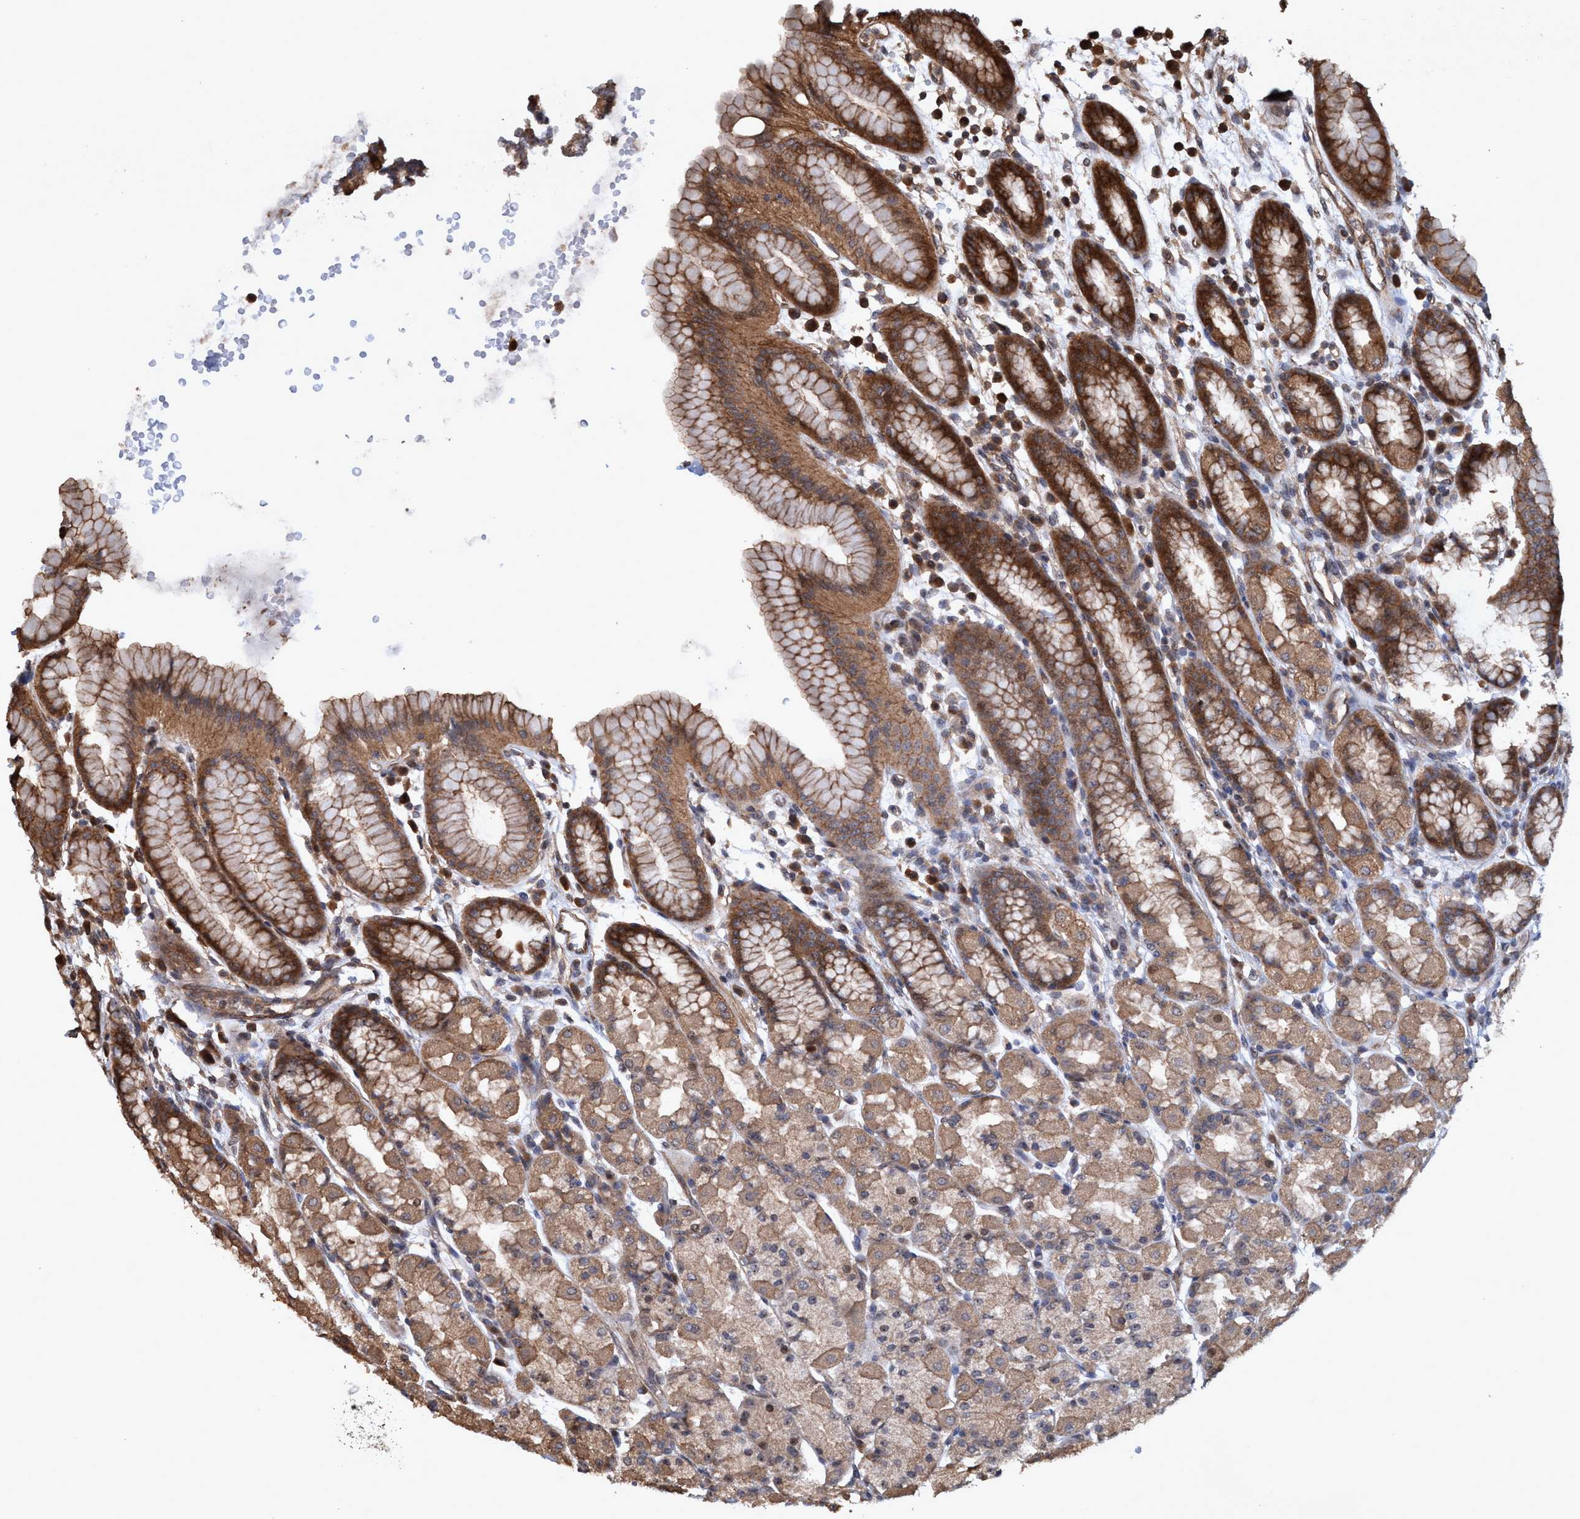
{"staining": {"intensity": "moderate", "quantity": ">75%", "location": "cytoplasmic/membranous,nuclear"}, "tissue": "stomach", "cell_type": "Glandular cells", "image_type": "normal", "snomed": [{"axis": "morphology", "description": "Normal tissue, NOS"}, {"axis": "topography", "description": "Stomach, upper"}], "caption": "A brown stain labels moderate cytoplasmic/membranous,nuclear positivity of a protein in glandular cells of normal stomach. (DAB (3,3'-diaminobenzidine) = brown stain, brightfield microscopy at high magnification).", "gene": "TRPC7", "patient": {"sex": "male", "age": 68}}